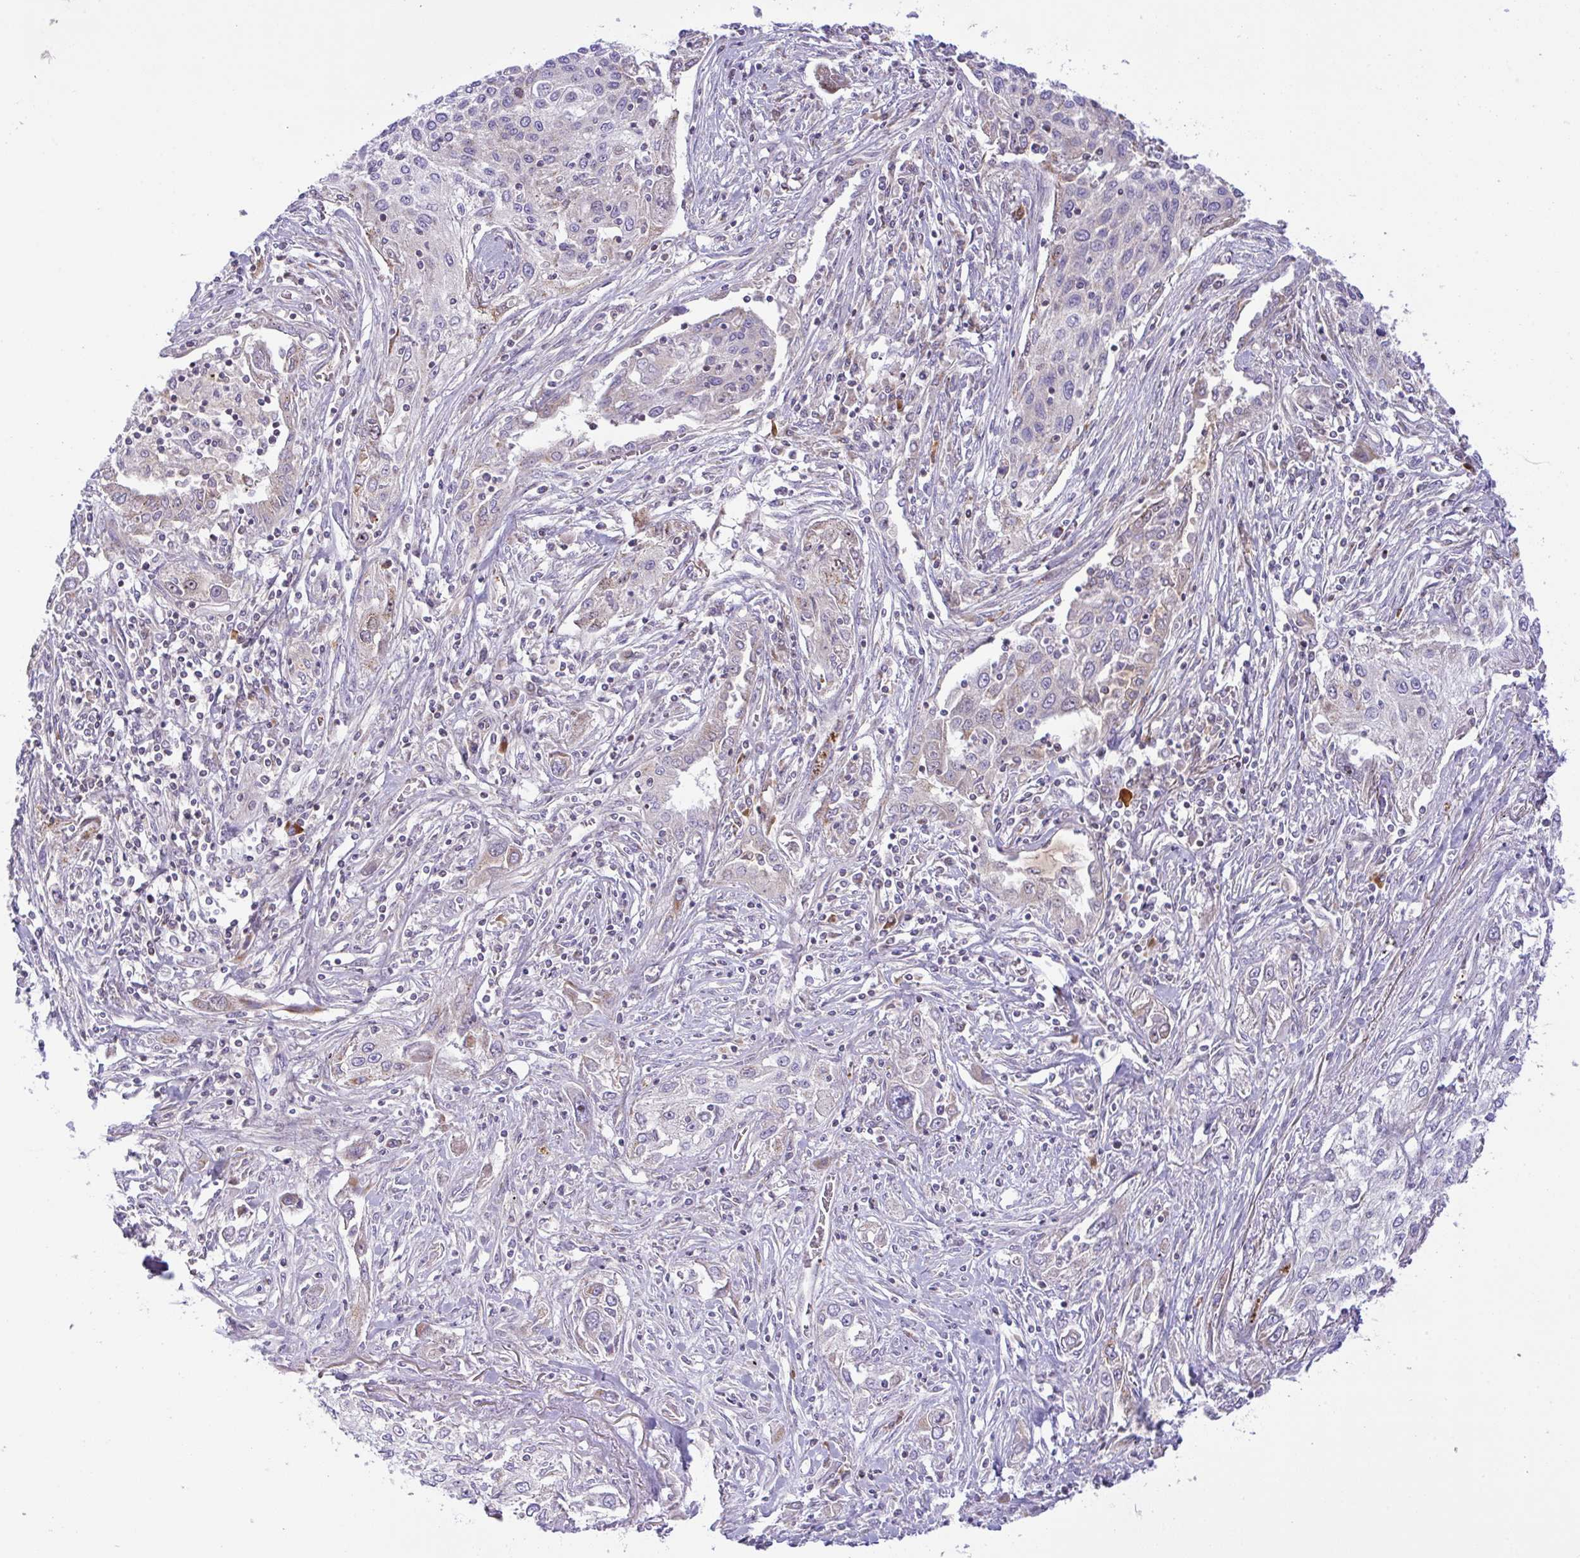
{"staining": {"intensity": "weak", "quantity": "25%-75%", "location": "cytoplasmic/membranous"}, "tissue": "lung cancer", "cell_type": "Tumor cells", "image_type": "cancer", "snomed": [{"axis": "morphology", "description": "Squamous cell carcinoma, NOS"}, {"axis": "topography", "description": "Lung"}], "caption": "This micrograph demonstrates lung cancer stained with immunohistochemistry to label a protein in brown. The cytoplasmic/membranous of tumor cells show weak positivity for the protein. Nuclei are counter-stained blue.", "gene": "CHDH", "patient": {"sex": "female", "age": 69}}